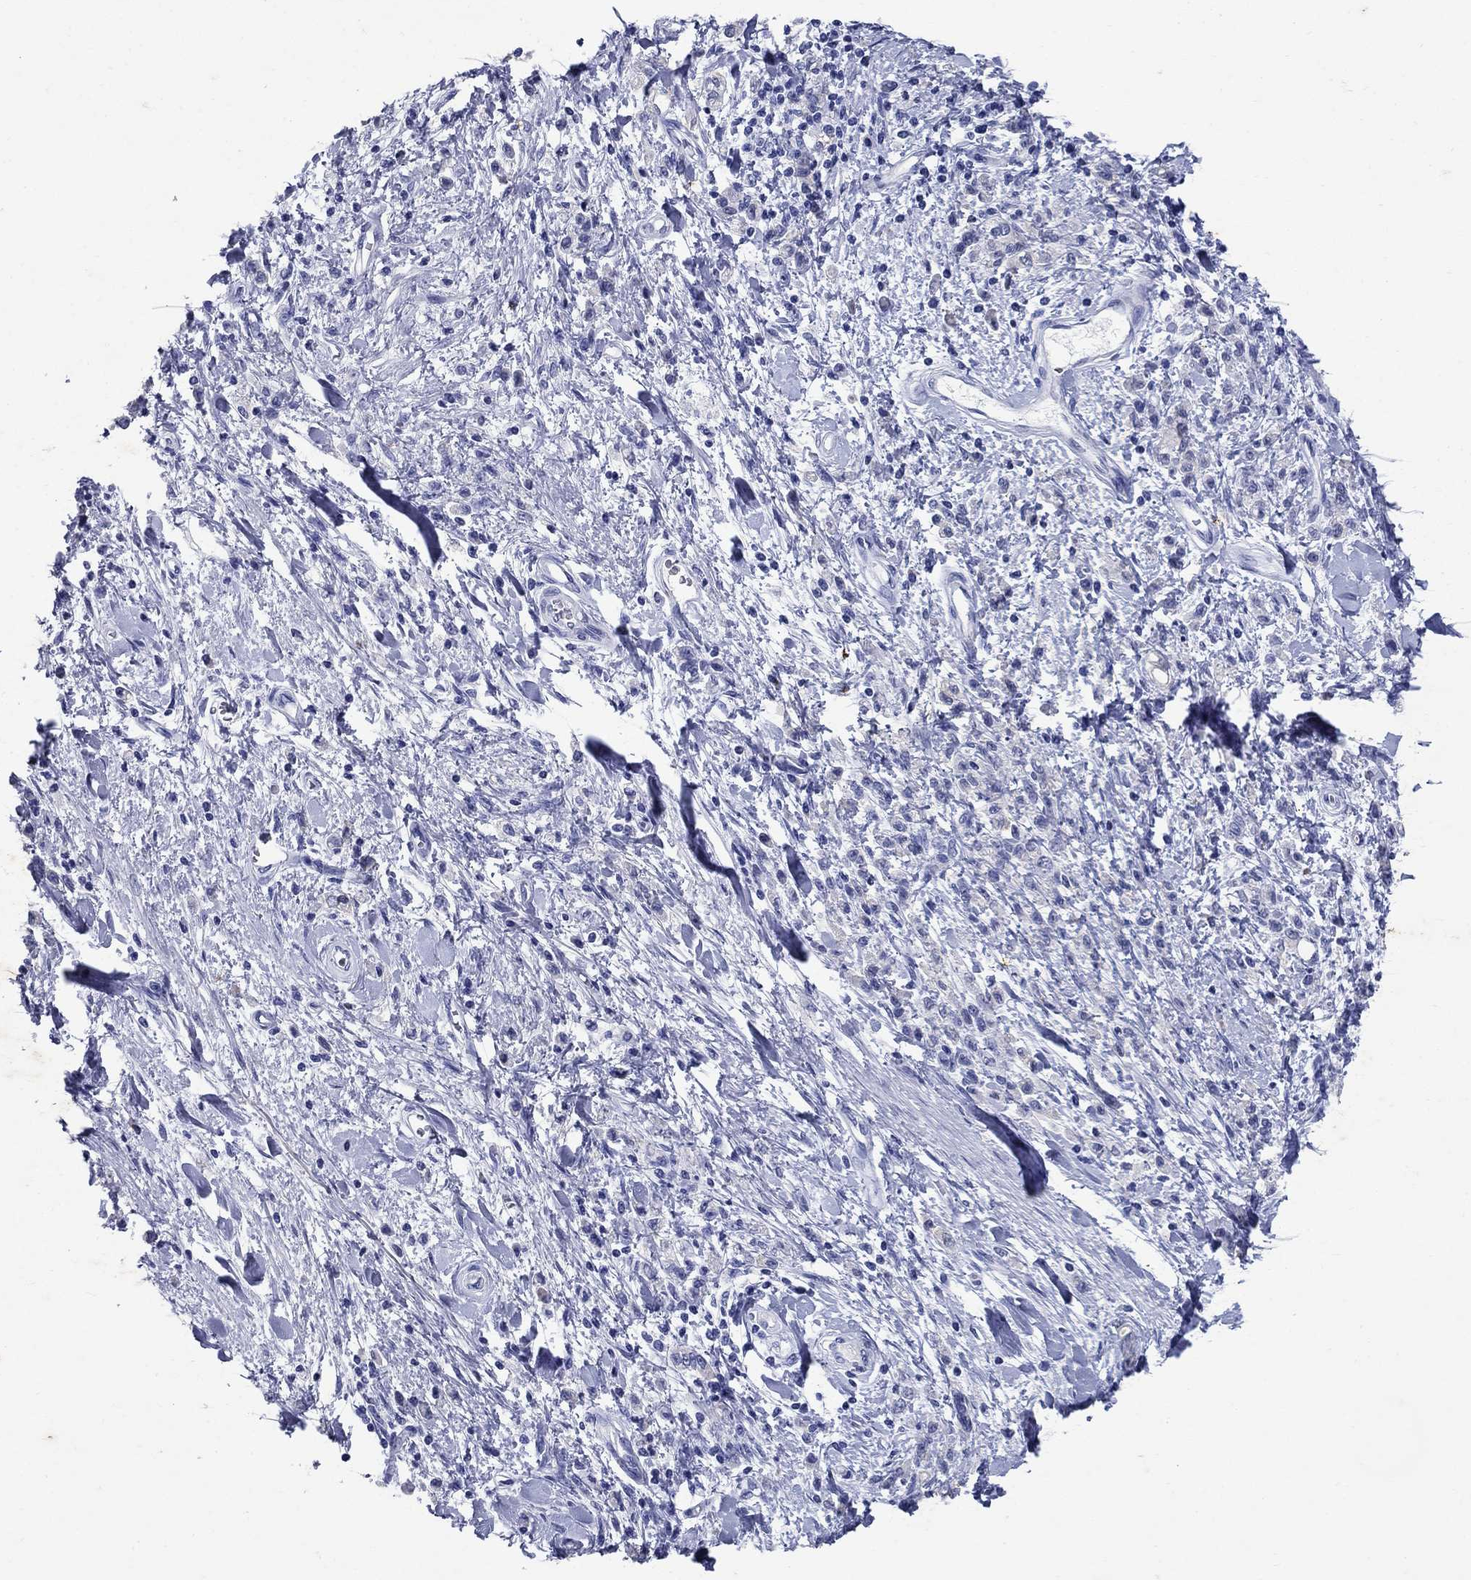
{"staining": {"intensity": "negative", "quantity": "none", "location": "none"}, "tissue": "stomach cancer", "cell_type": "Tumor cells", "image_type": "cancer", "snomed": [{"axis": "morphology", "description": "Adenocarcinoma, NOS"}, {"axis": "topography", "description": "Stomach"}], "caption": "DAB immunohistochemical staining of human stomach cancer reveals no significant expression in tumor cells.", "gene": "CD1A", "patient": {"sex": "male", "age": 77}}